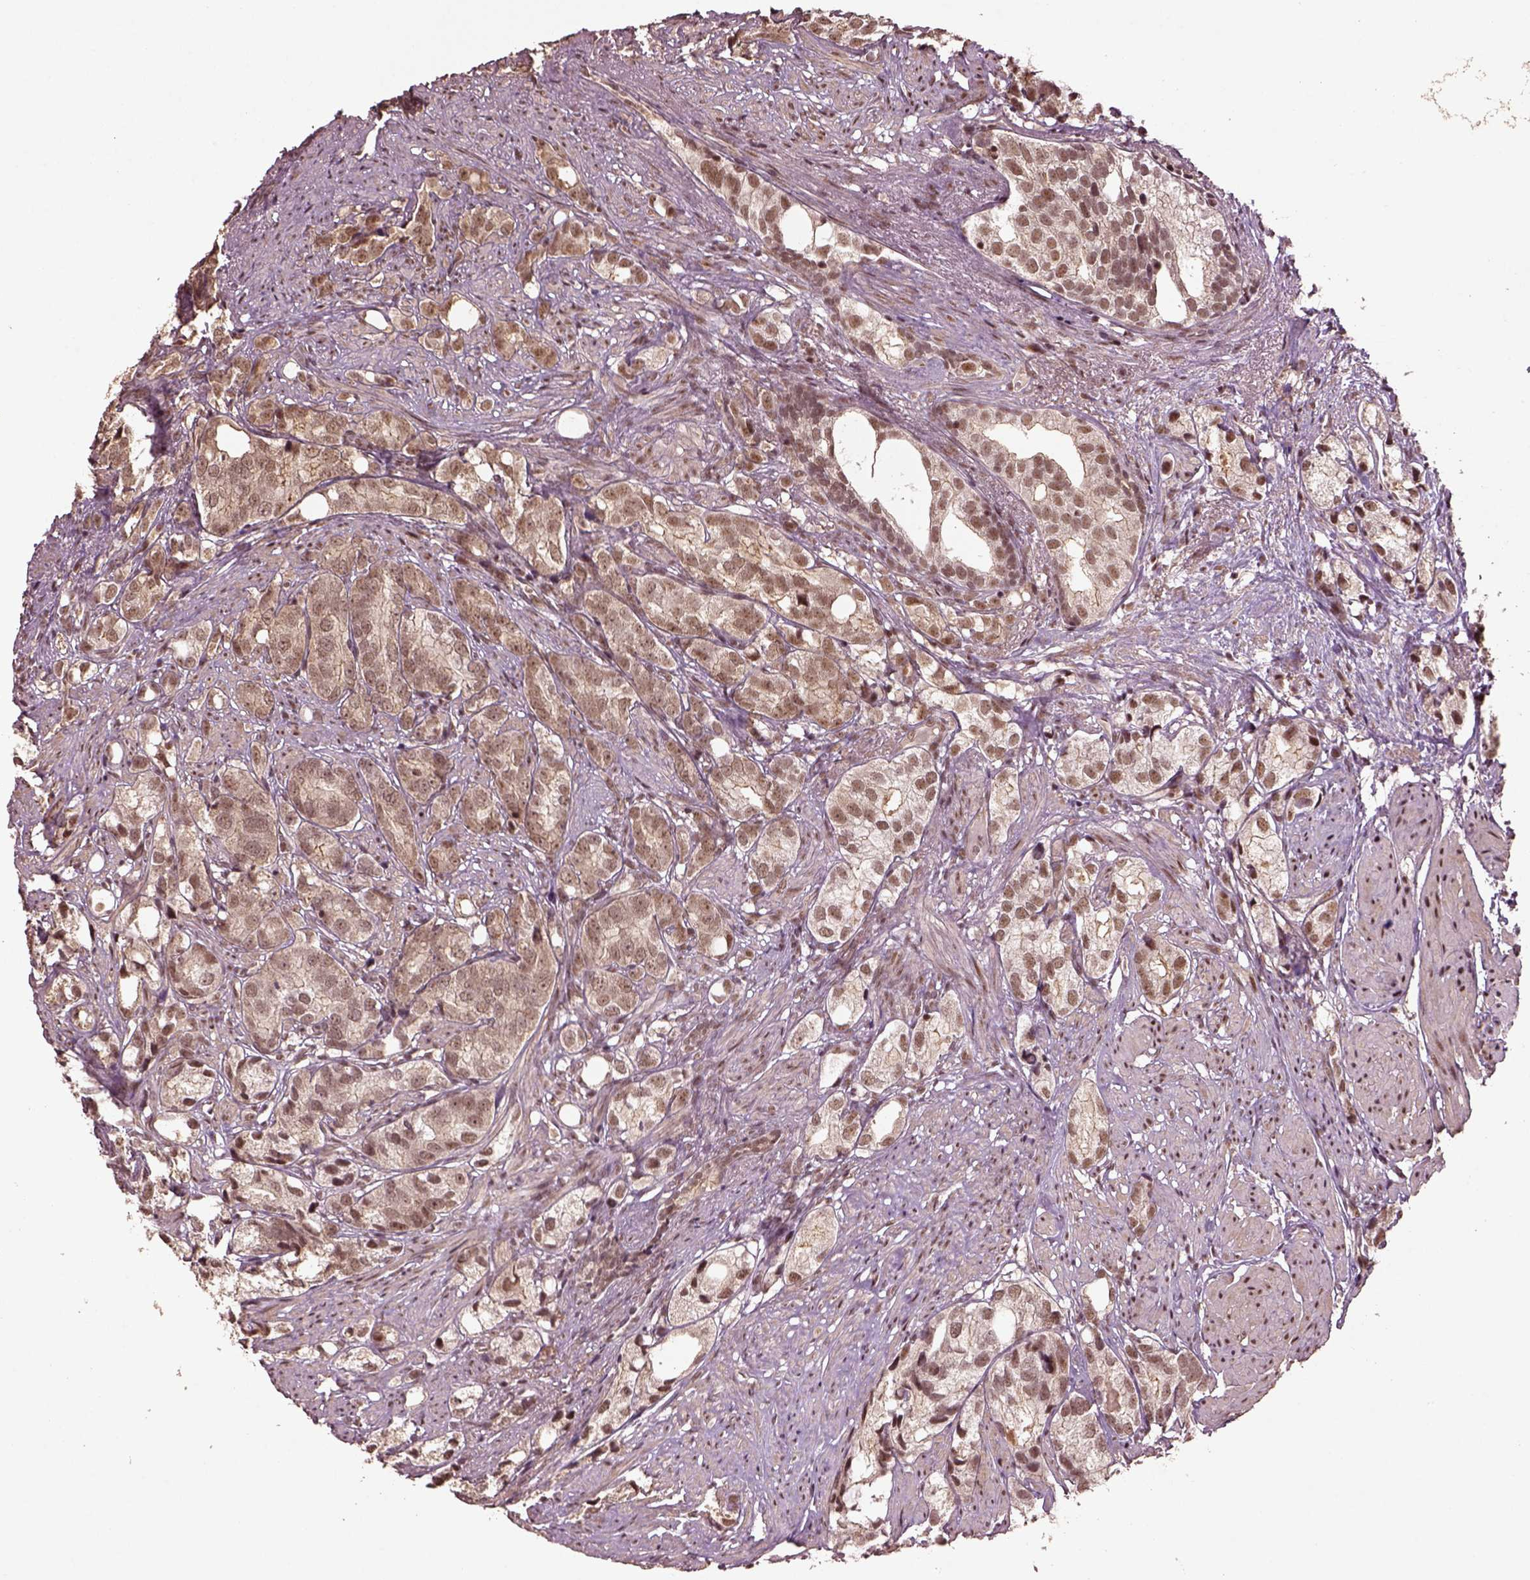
{"staining": {"intensity": "moderate", "quantity": ">75%", "location": "nuclear"}, "tissue": "prostate cancer", "cell_type": "Tumor cells", "image_type": "cancer", "snomed": [{"axis": "morphology", "description": "Adenocarcinoma, High grade"}, {"axis": "topography", "description": "Prostate"}], "caption": "Immunohistochemical staining of human prostate cancer demonstrates medium levels of moderate nuclear protein staining in approximately >75% of tumor cells.", "gene": "BRD9", "patient": {"sex": "male", "age": 82}}